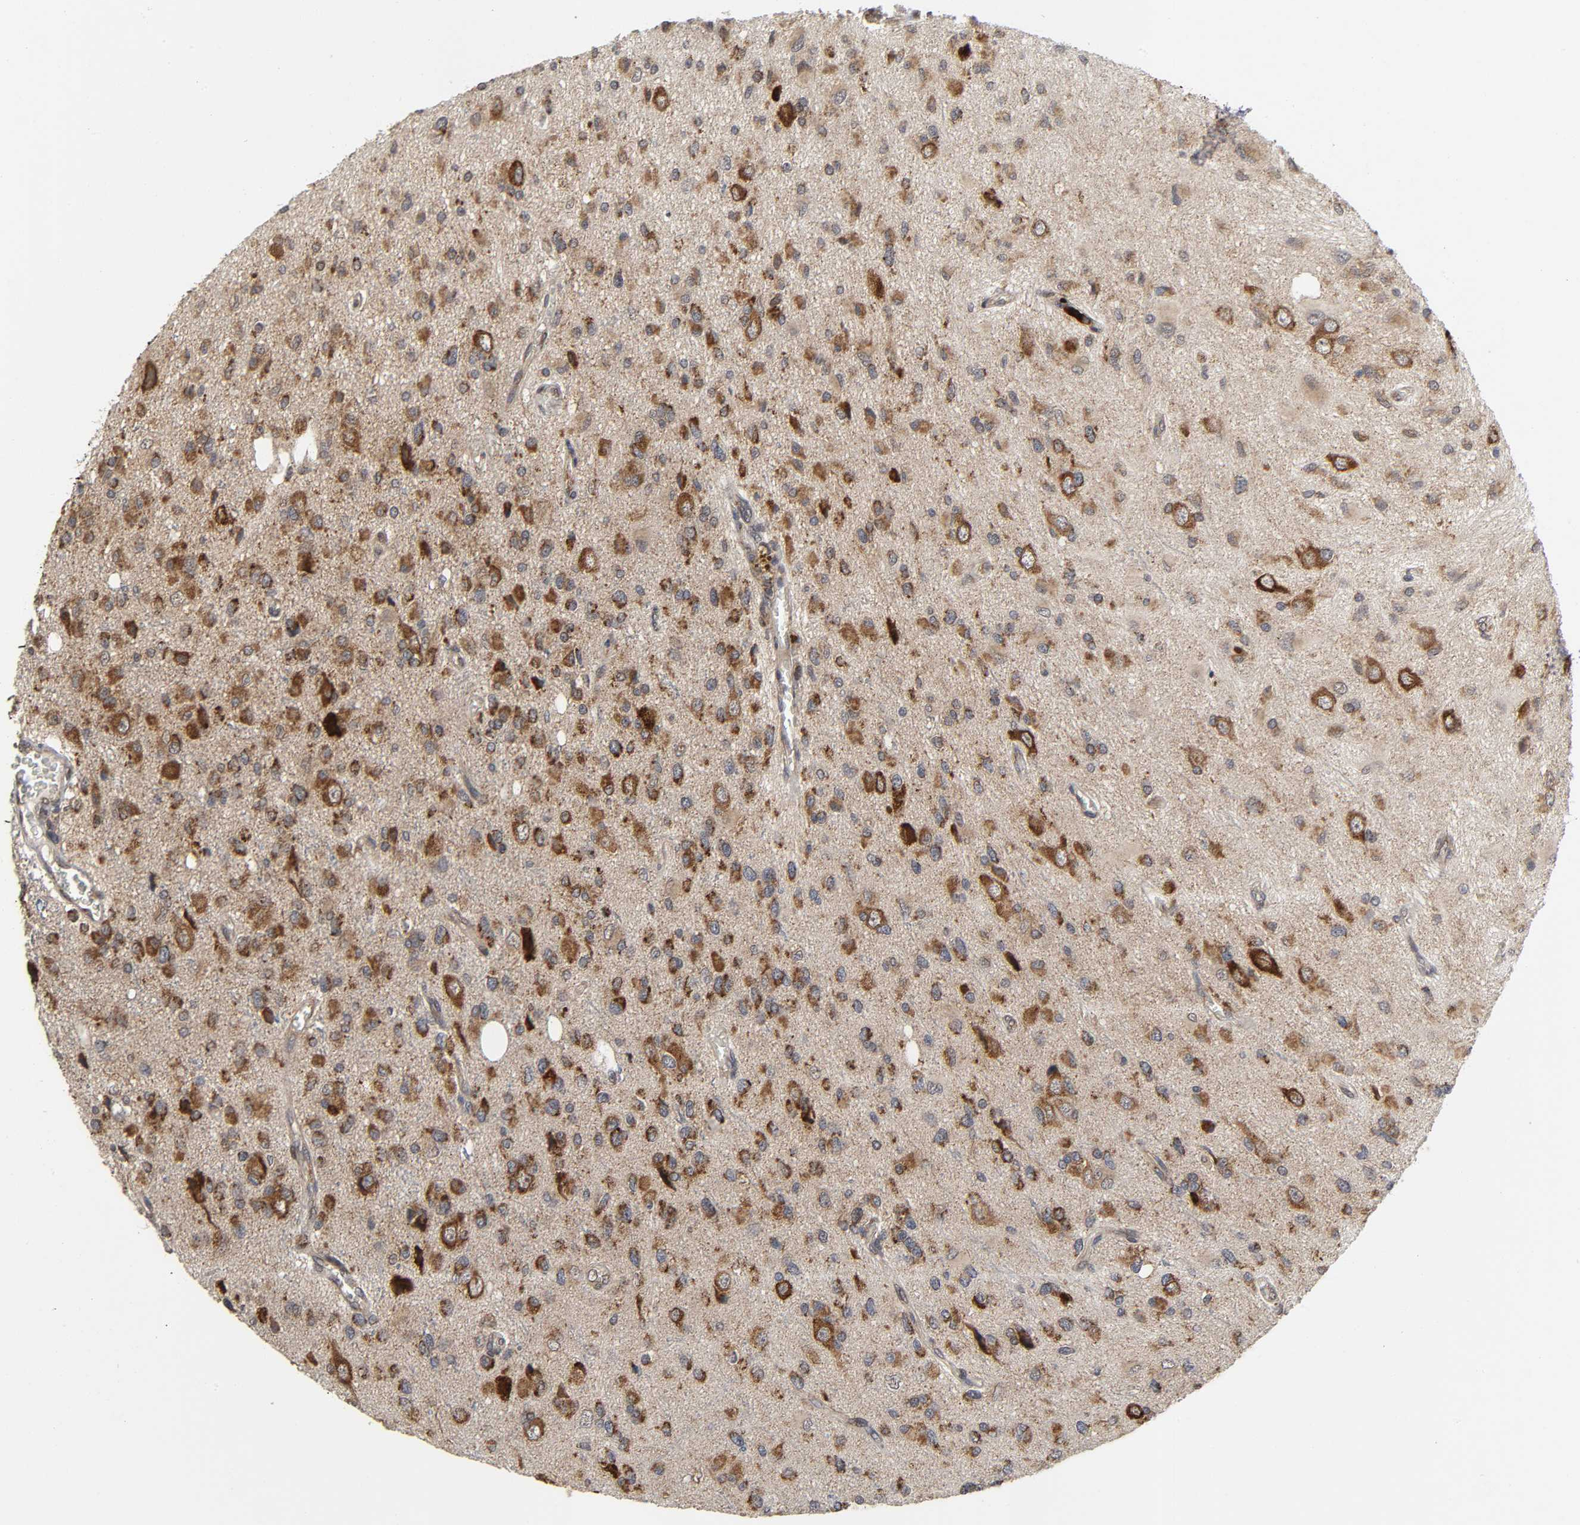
{"staining": {"intensity": "strong", "quantity": ">75%", "location": "cytoplasmic/membranous"}, "tissue": "glioma", "cell_type": "Tumor cells", "image_type": "cancer", "snomed": [{"axis": "morphology", "description": "Glioma, malignant, High grade"}, {"axis": "topography", "description": "Brain"}], "caption": "IHC of human malignant glioma (high-grade) exhibits high levels of strong cytoplasmic/membranous positivity in about >75% of tumor cells. (Stains: DAB in brown, nuclei in blue, Microscopy: brightfield microscopy at high magnification).", "gene": "SLC30A9", "patient": {"sex": "male", "age": 47}}